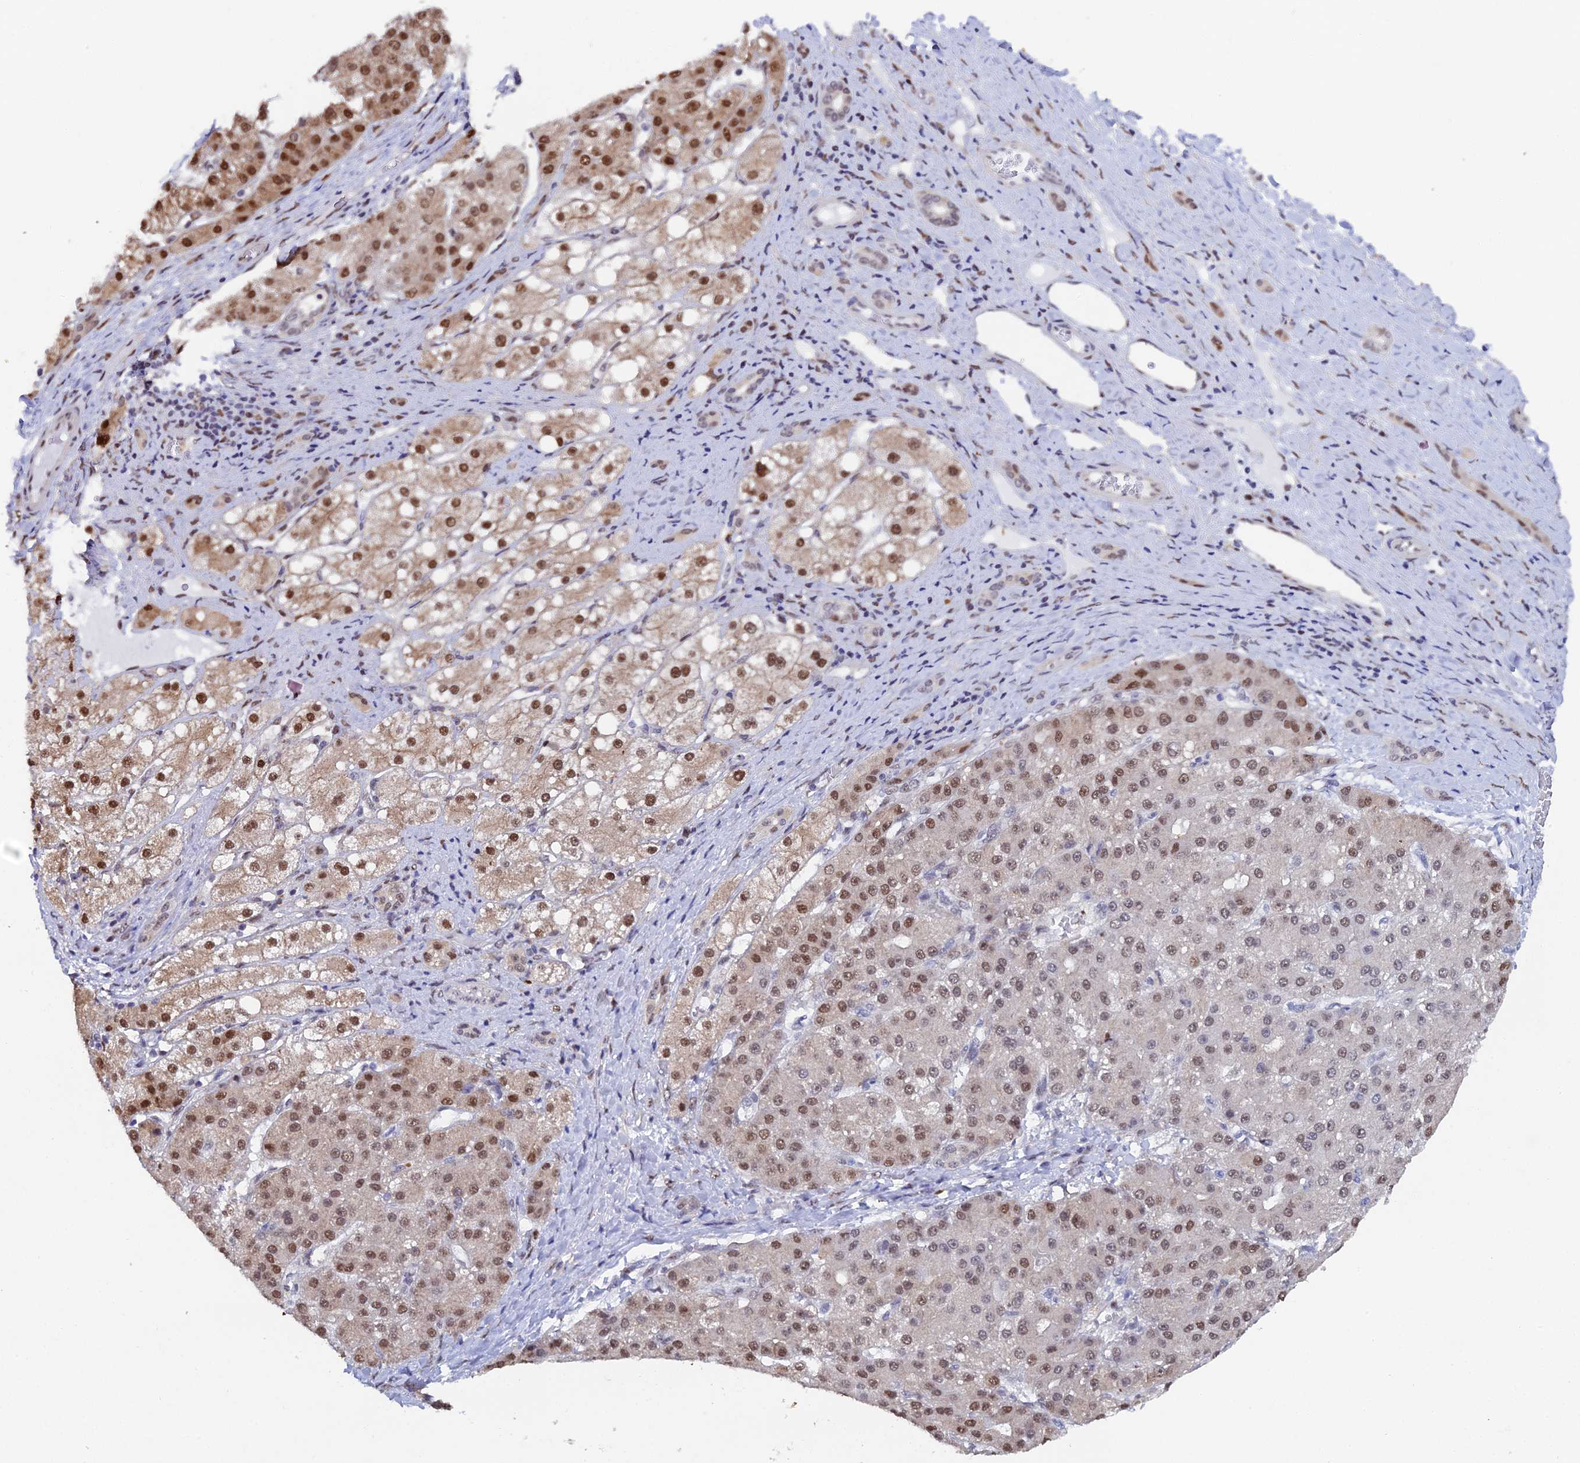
{"staining": {"intensity": "moderate", "quantity": ">75%", "location": "nuclear"}, "tissue": "liver cancer", "cell_type": "Tumor cells", "image_type": "cancer", "snomed": [{"axis": "morphology", "description": "Carcinoma, Hepatocellular, NOS"}, {"axis": "topography", "description": "Liver"}], "caption": "Liver cancer (hepatocellular carcinoma) stained with immunohistochemistry shows moderate nuclear staining in about >75% of tumor cells.", "gene": "TIFA", "patient": {"sex": "male", "age": 67}}